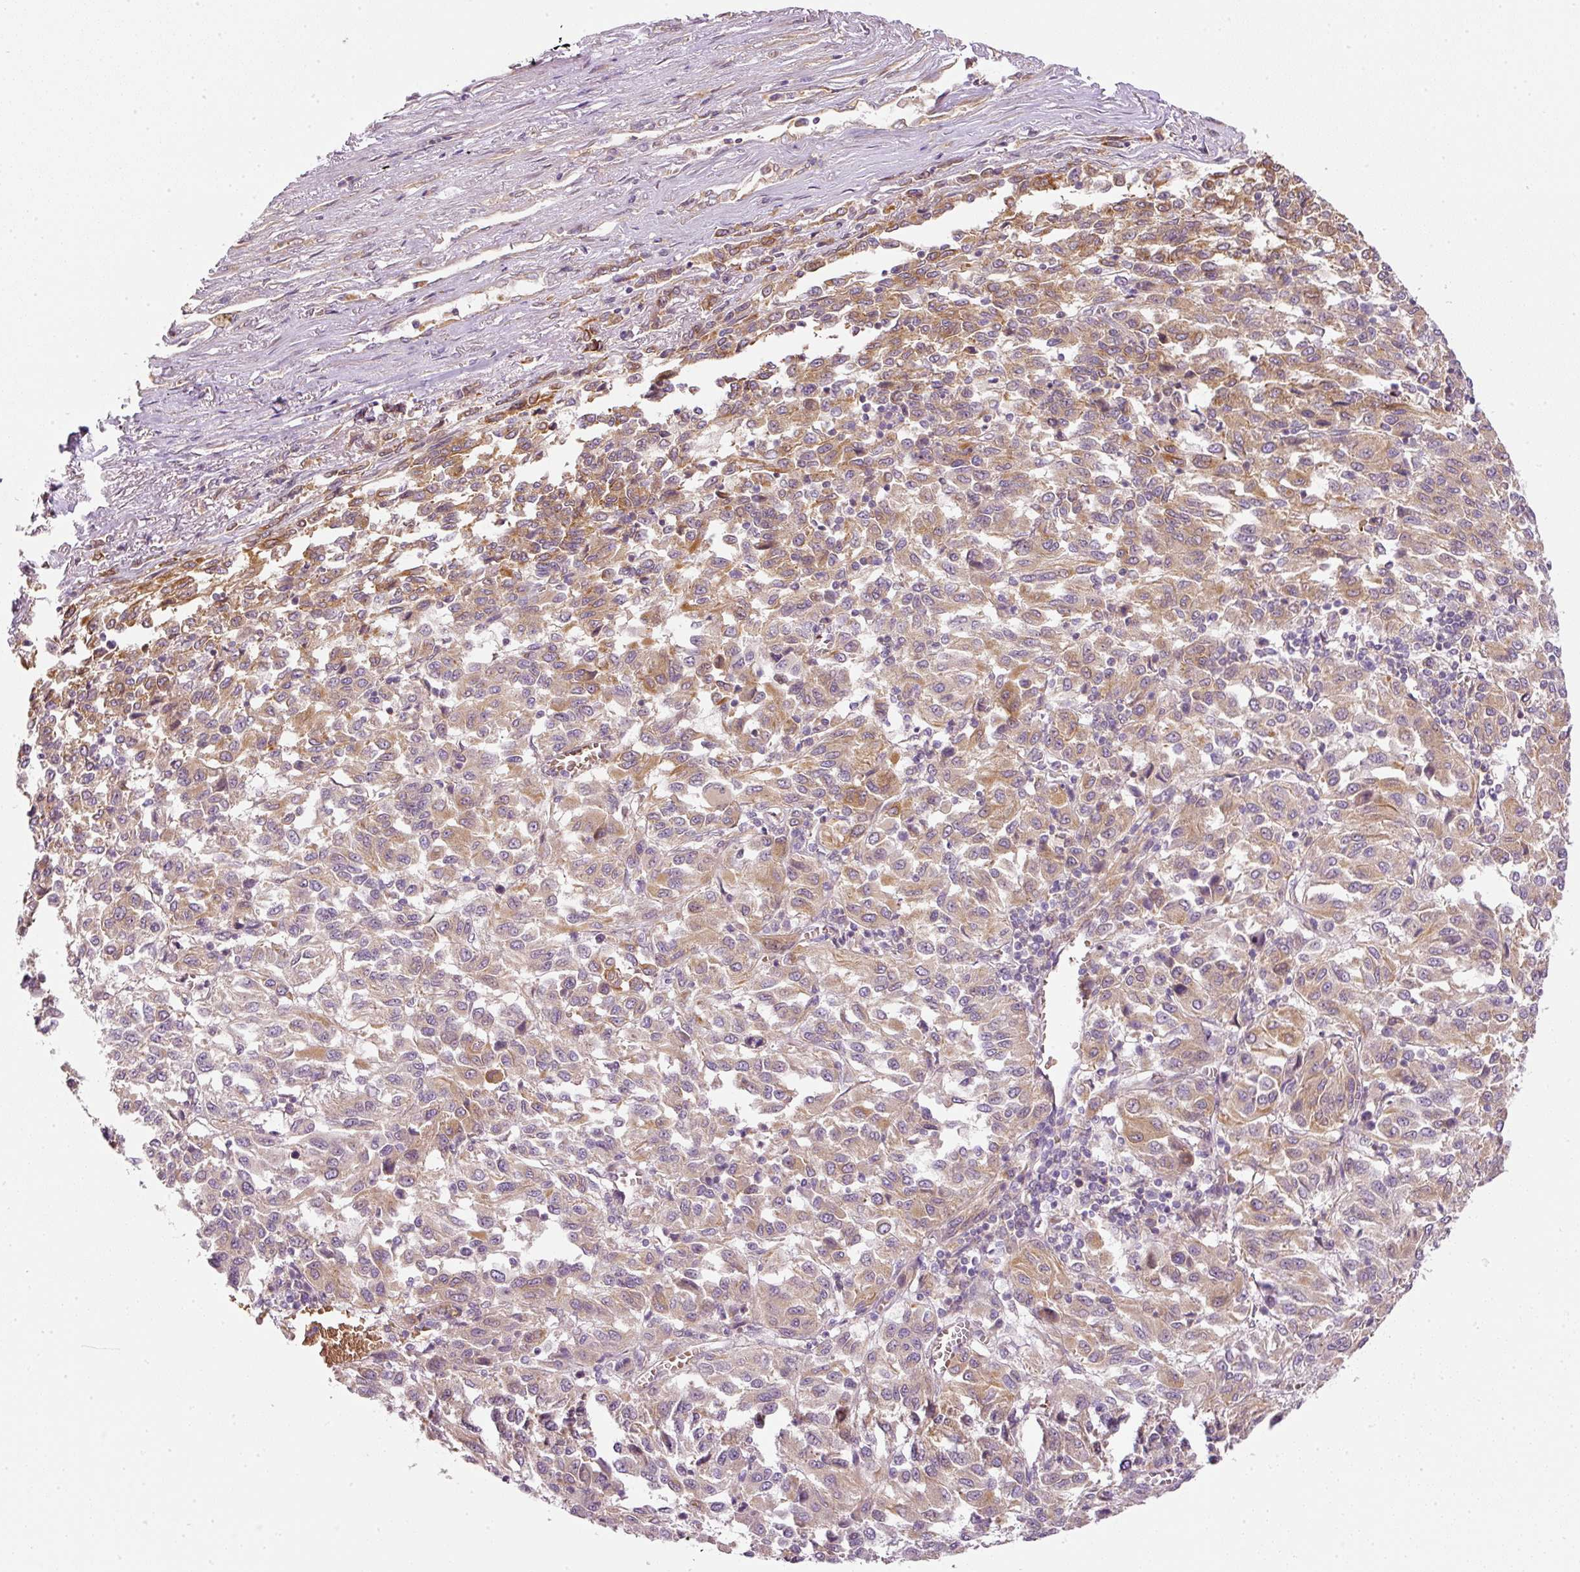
{"staining": {"intensity": "moderate", "quantity": "25%-75%", "location": "cytoplasmic/membranous"}, "tissue": "melanoma", "cell_type": "Tumor cells", "image_type": "cancer", "snomed": [{"axis": "morphology", "description": "Malignant melanoma, Metastatic site"}, {"axis": "topography", "description": "Lung"}], "caption": "High-power microscopy captured an immunohistochemistry (IHC) photomicrograph of malignant melanoma (metastatic site), revealing moderate cytoplasmic/membranous staining in approximately 25%-75% of tumor cells.", "gene": "TBC1D2B", "patient": {"sex": "male", "age": 64}}